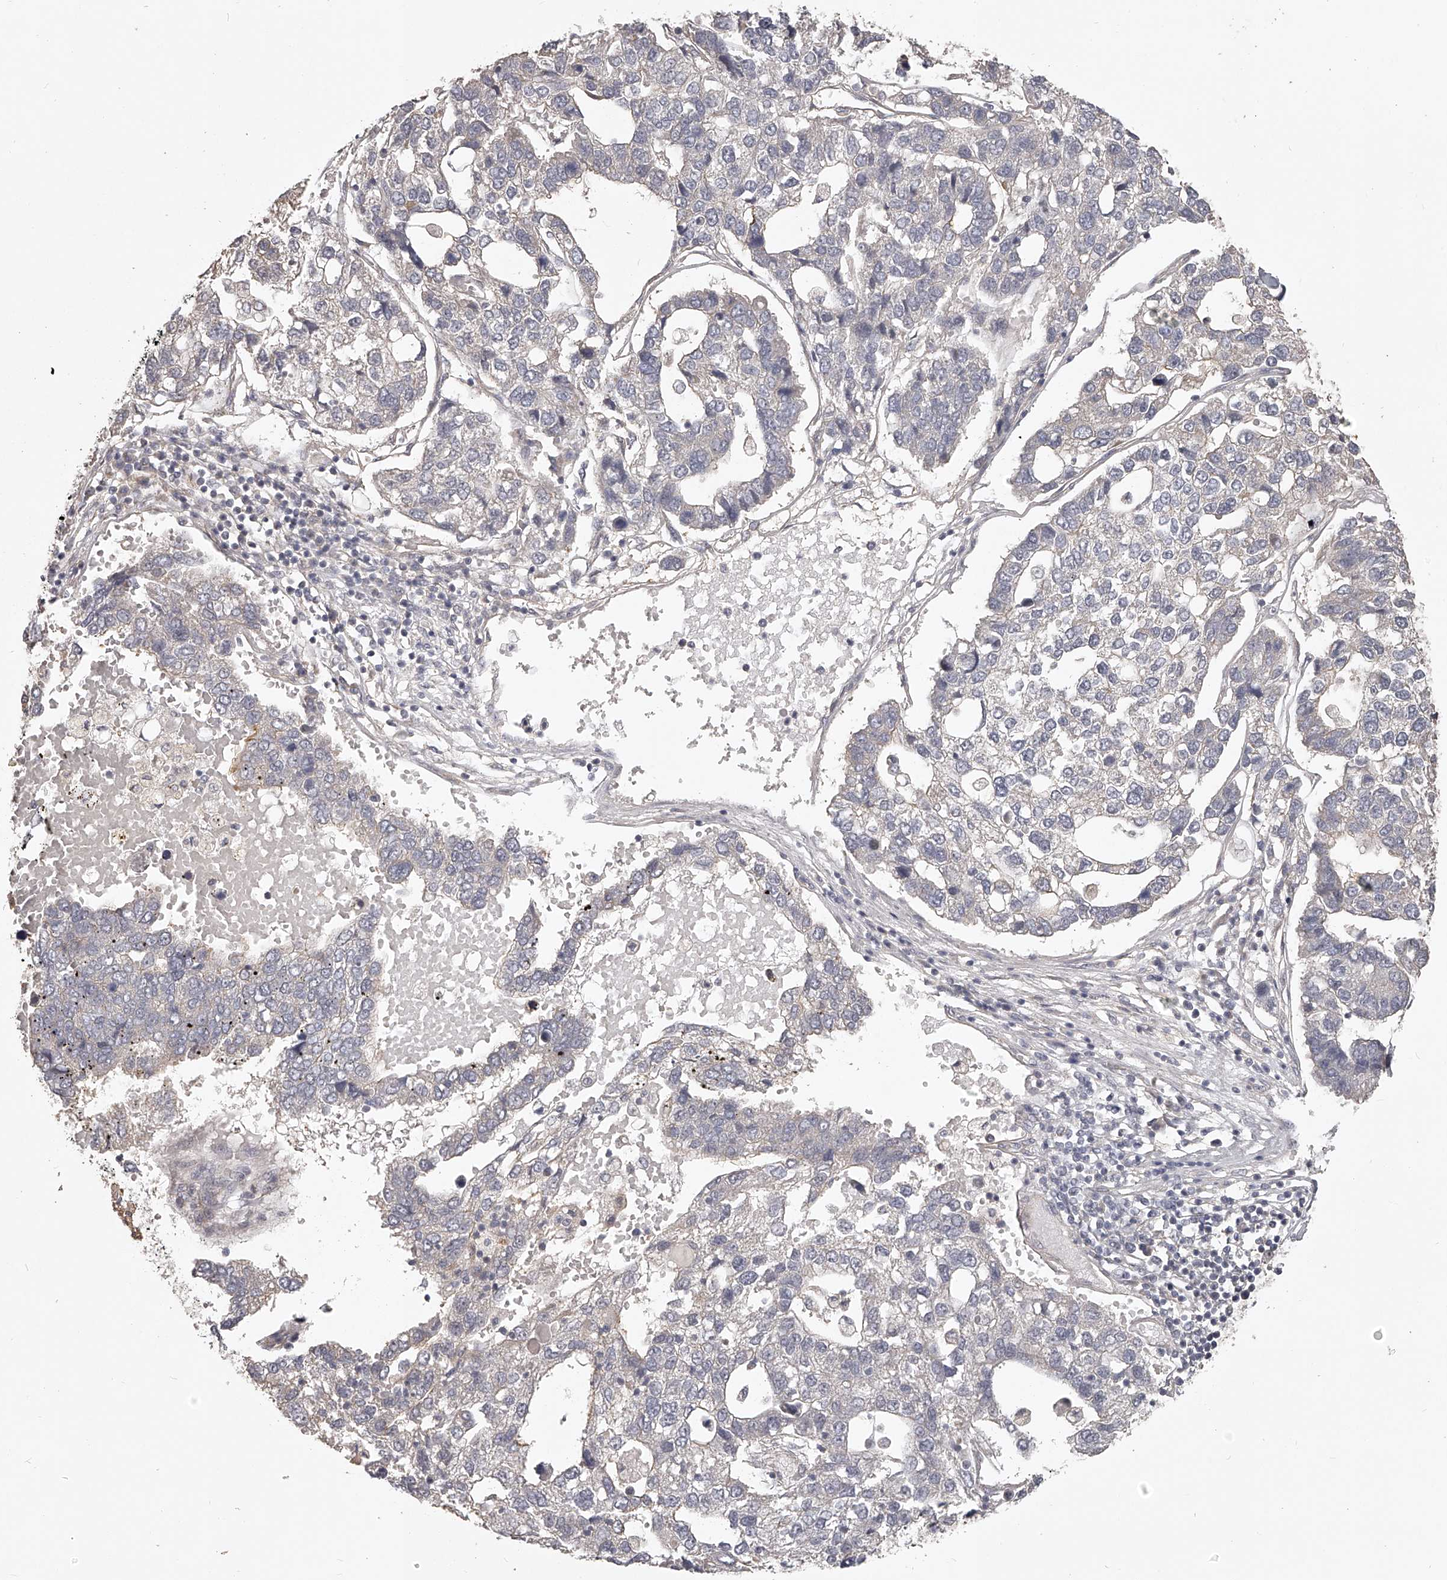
{"staining": {"intensity": "negative", "quantity": "none", "location": "none"}, "tissue": "pancreatic cancer", "cell_type": "Tumor cells", "image_type": "cancer", "snomed": [{"axis": "morphology", "description": "Adenocarcinoma, NOS"}, {"axis": "topography", "description": "Pancreas"}], "caption": "DAB immunohistochemical staining of adenocarcinoma (pancreatic) reveals no significant positivity in tumor cells.", "gene": "ZNF582", "patient": {"sex": "female", "age": 61}}